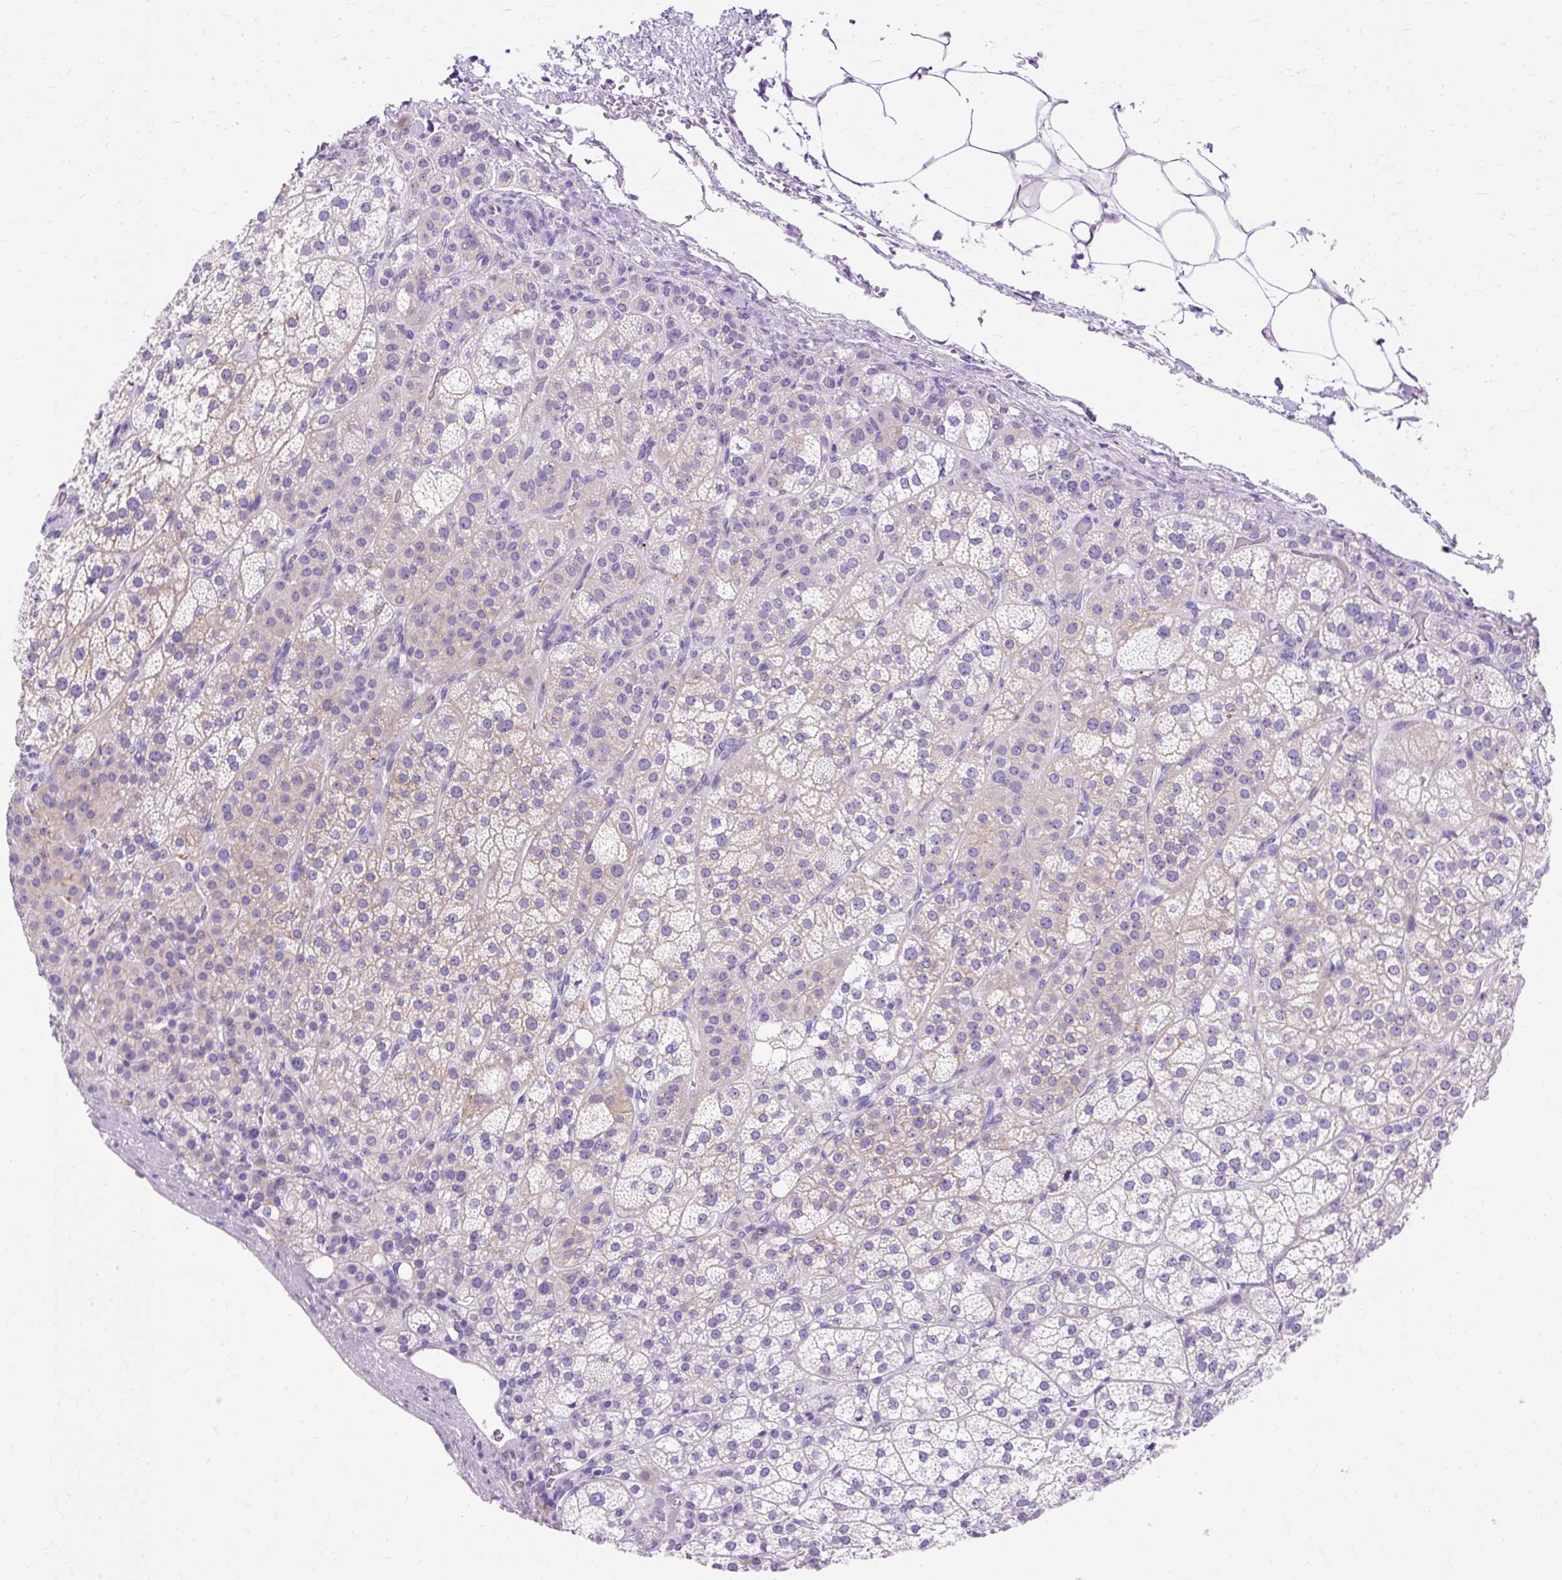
{"staining": {"intensity": "negative", "quantity": "none", "location": "none"}, "tissue": "adrenal gland", "cell_type": "Glandular cells", "image_type": "normal", "snomed": [{"axis": "morphology", "description": "Normal tissue, NOS"}, {"axis": "topography", "description": "Adrenal gland"}], "caption": "High magnification brightfield microscopy of benign adrenal gland stained with DAB (brown) and counterstained with hematoxylin (blue): glandular cells show no significant expression.", "gene": "MYO6", "patient": {"sex": "female", "age": 60}}